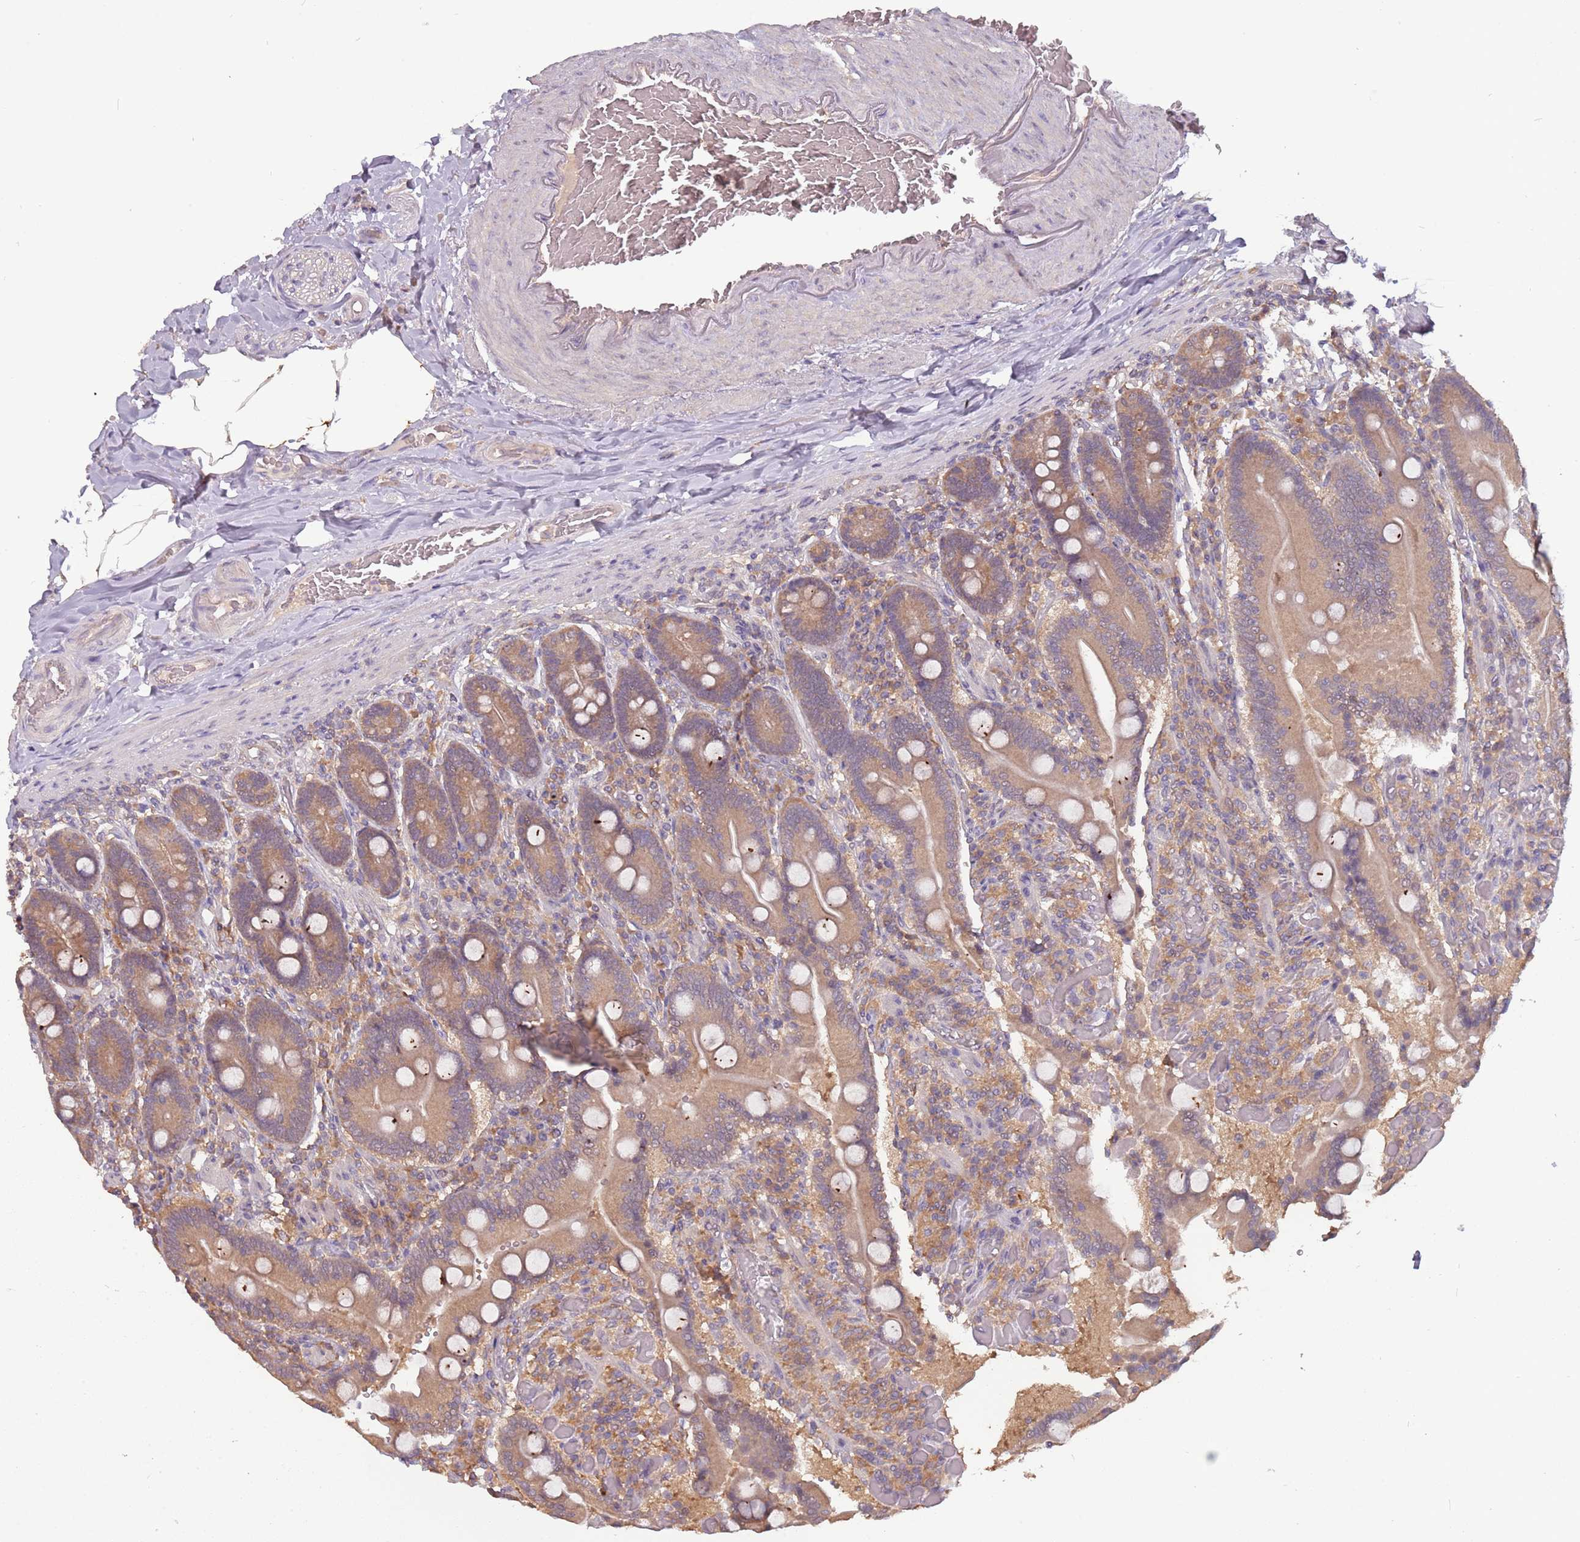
{"staining": {"intensity": "moderate", "quantity": ">75%", "location": "cytoplasmic/membranous"}, "tissue": "duodenum", "cell_type": "Glandular cells", "image_type": "normal", "snomed": [{"axis": "morphology", "description": "Normal tissue, NOS"}, {"axis": "topography", "description": "Duodenum"}], "caption": "Immunohistochemistry (DAB) staining of benign human duodenum displays moderate cytoplasmic/membranous protein staining in approximately >75% of glandular cells. (DAB (3,3'-diaminobenzidine) IHC, brown staining for protein, blue staining for nuclei).", "gene": "USP32", "patient": {"sex": "female", "age": 62}}